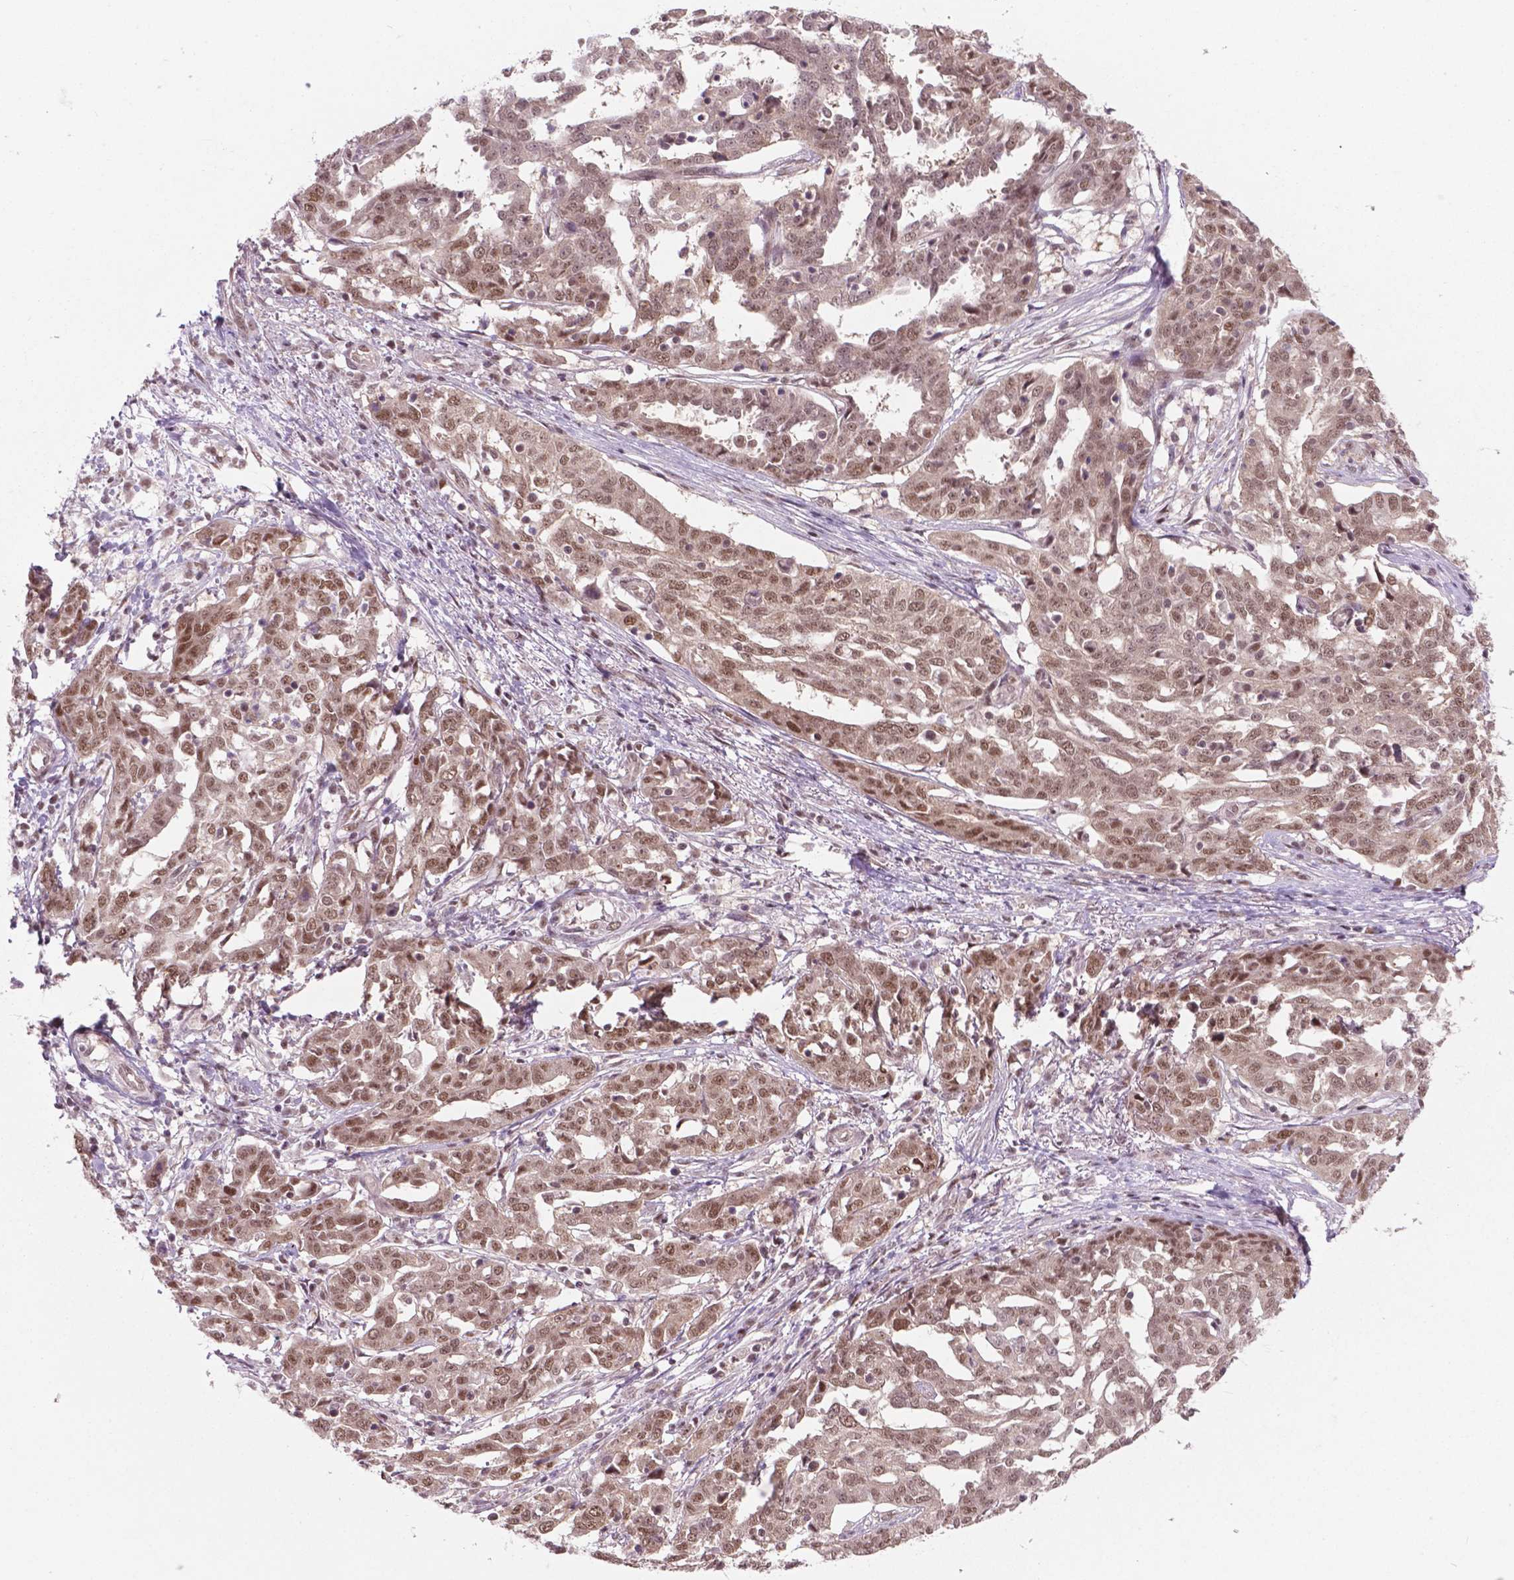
{"staining": {"intensity": "moderate", "quantity": ">75%", "location": "nuclear"}, "tissue": "ovarian cancer", "cell_type": "Tumor cells", "image_type": "cancer", "snomed": [{"axis": "morphology", "description": "Cystadenocarcinoma, serous, NOS"}, {"axis": "topography", "description": "Ovary"}], "caption": "IHC photomicrograph of neoplastic tissue: ovarian serous cystadenocarcinoma stained using IHC shows medium levels of moderate protein expression localized specifically in the nuclear of tumor cells, appearing as a nuclear brown color.", "gene": "PHAX", "patient": {"sex": "female", "age": 67}}